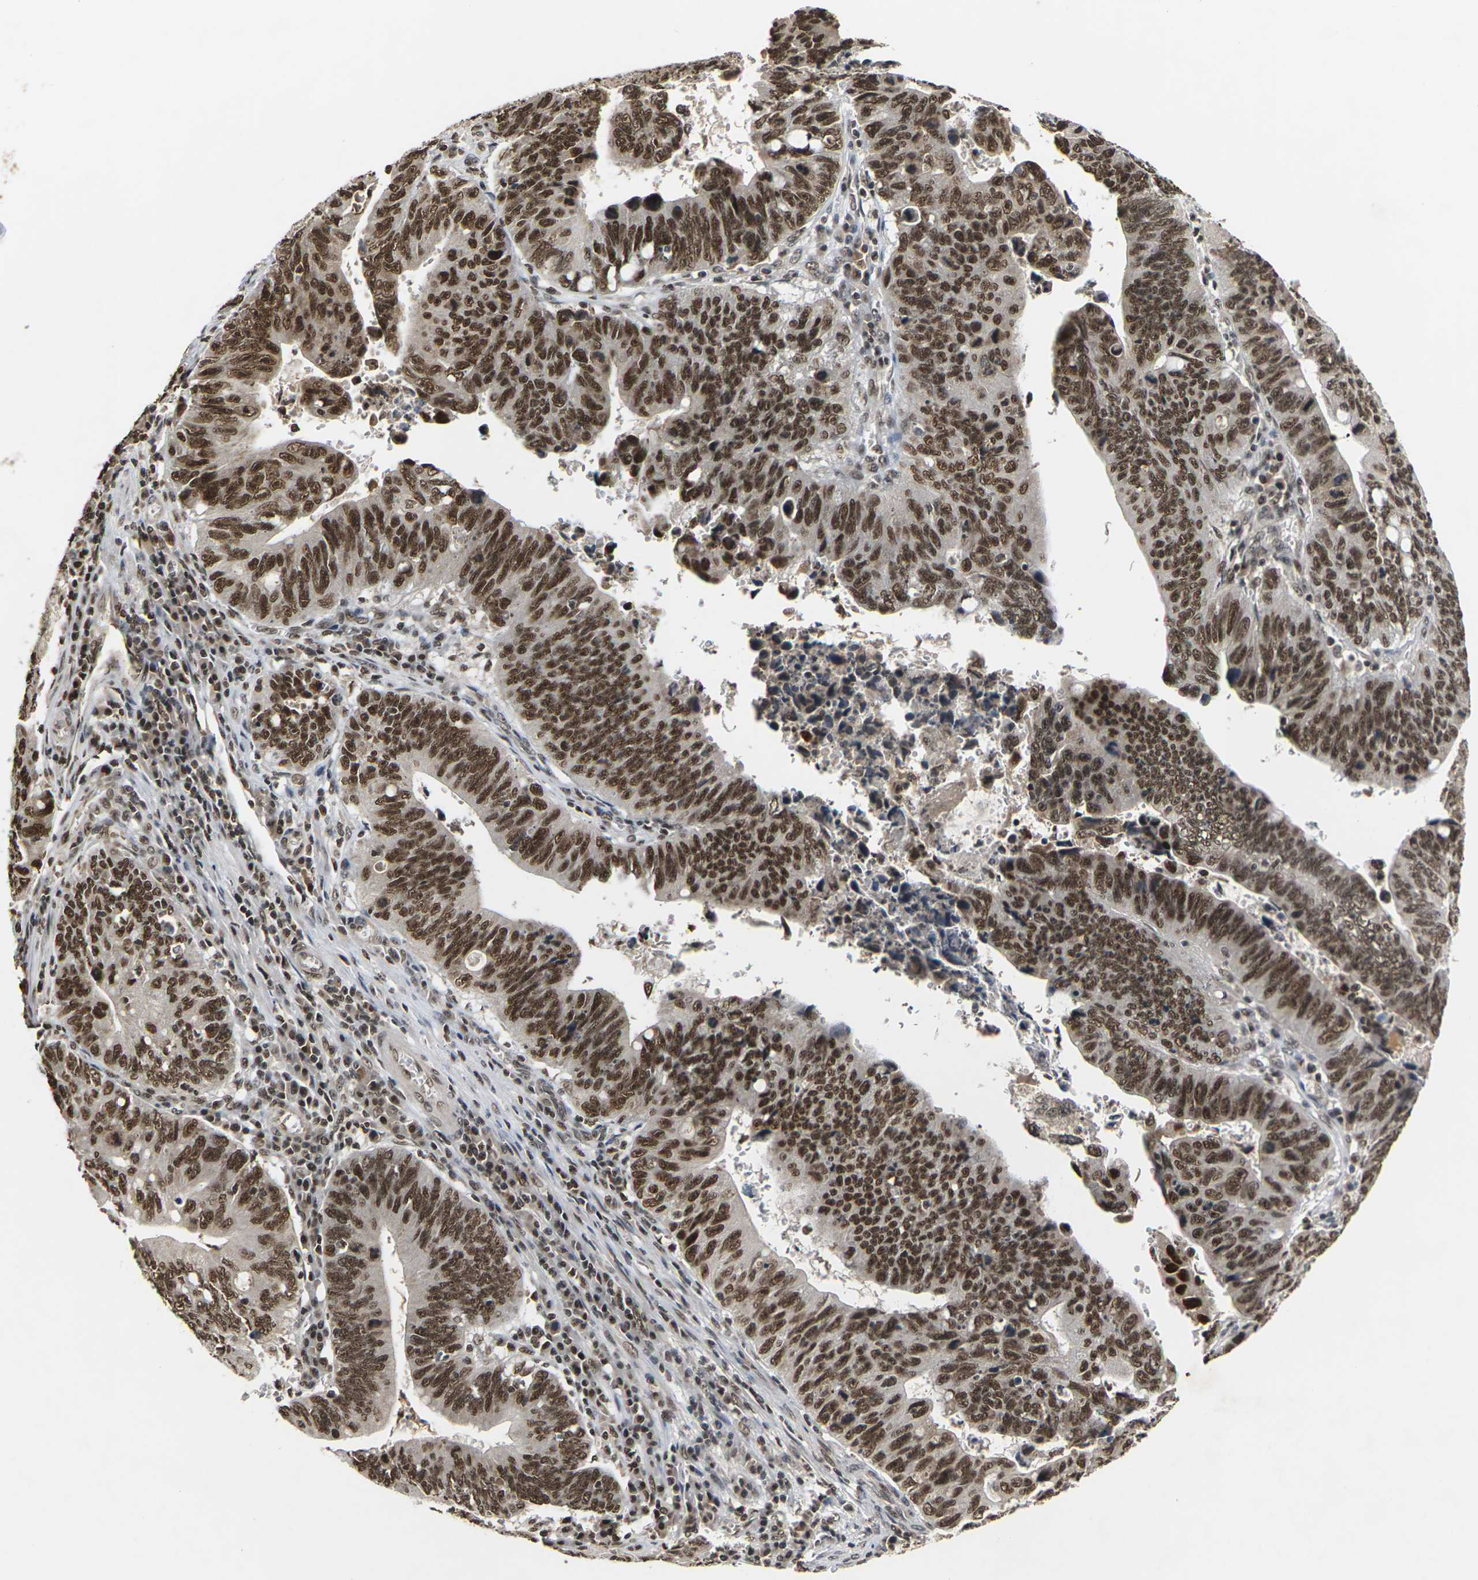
{"staining": {"intensity": "strong", "quantity": ">75%", "location": "nuclear"}, "tissue": "stomach cancer", "cell_type": "Tumor cells", "image_type": "cancer", "snomed": [{"axis": "morphology", "description": "Adenocarcinoma, NOS"}, {"axis": "topography", "description": "Stomach"}], "caption": "Immunohistochemistry photomicrograph of neoplastic tissue: human adenocarcinoma (stomach) stained using immunohistochemistry (IHC) displays high levels of strong protein expression localized specifically in the nuclear of tumor cells, appearing as a nuclear brown color.", "gene": "NELFA", "patient": {"sex": "male", "age": 59}}